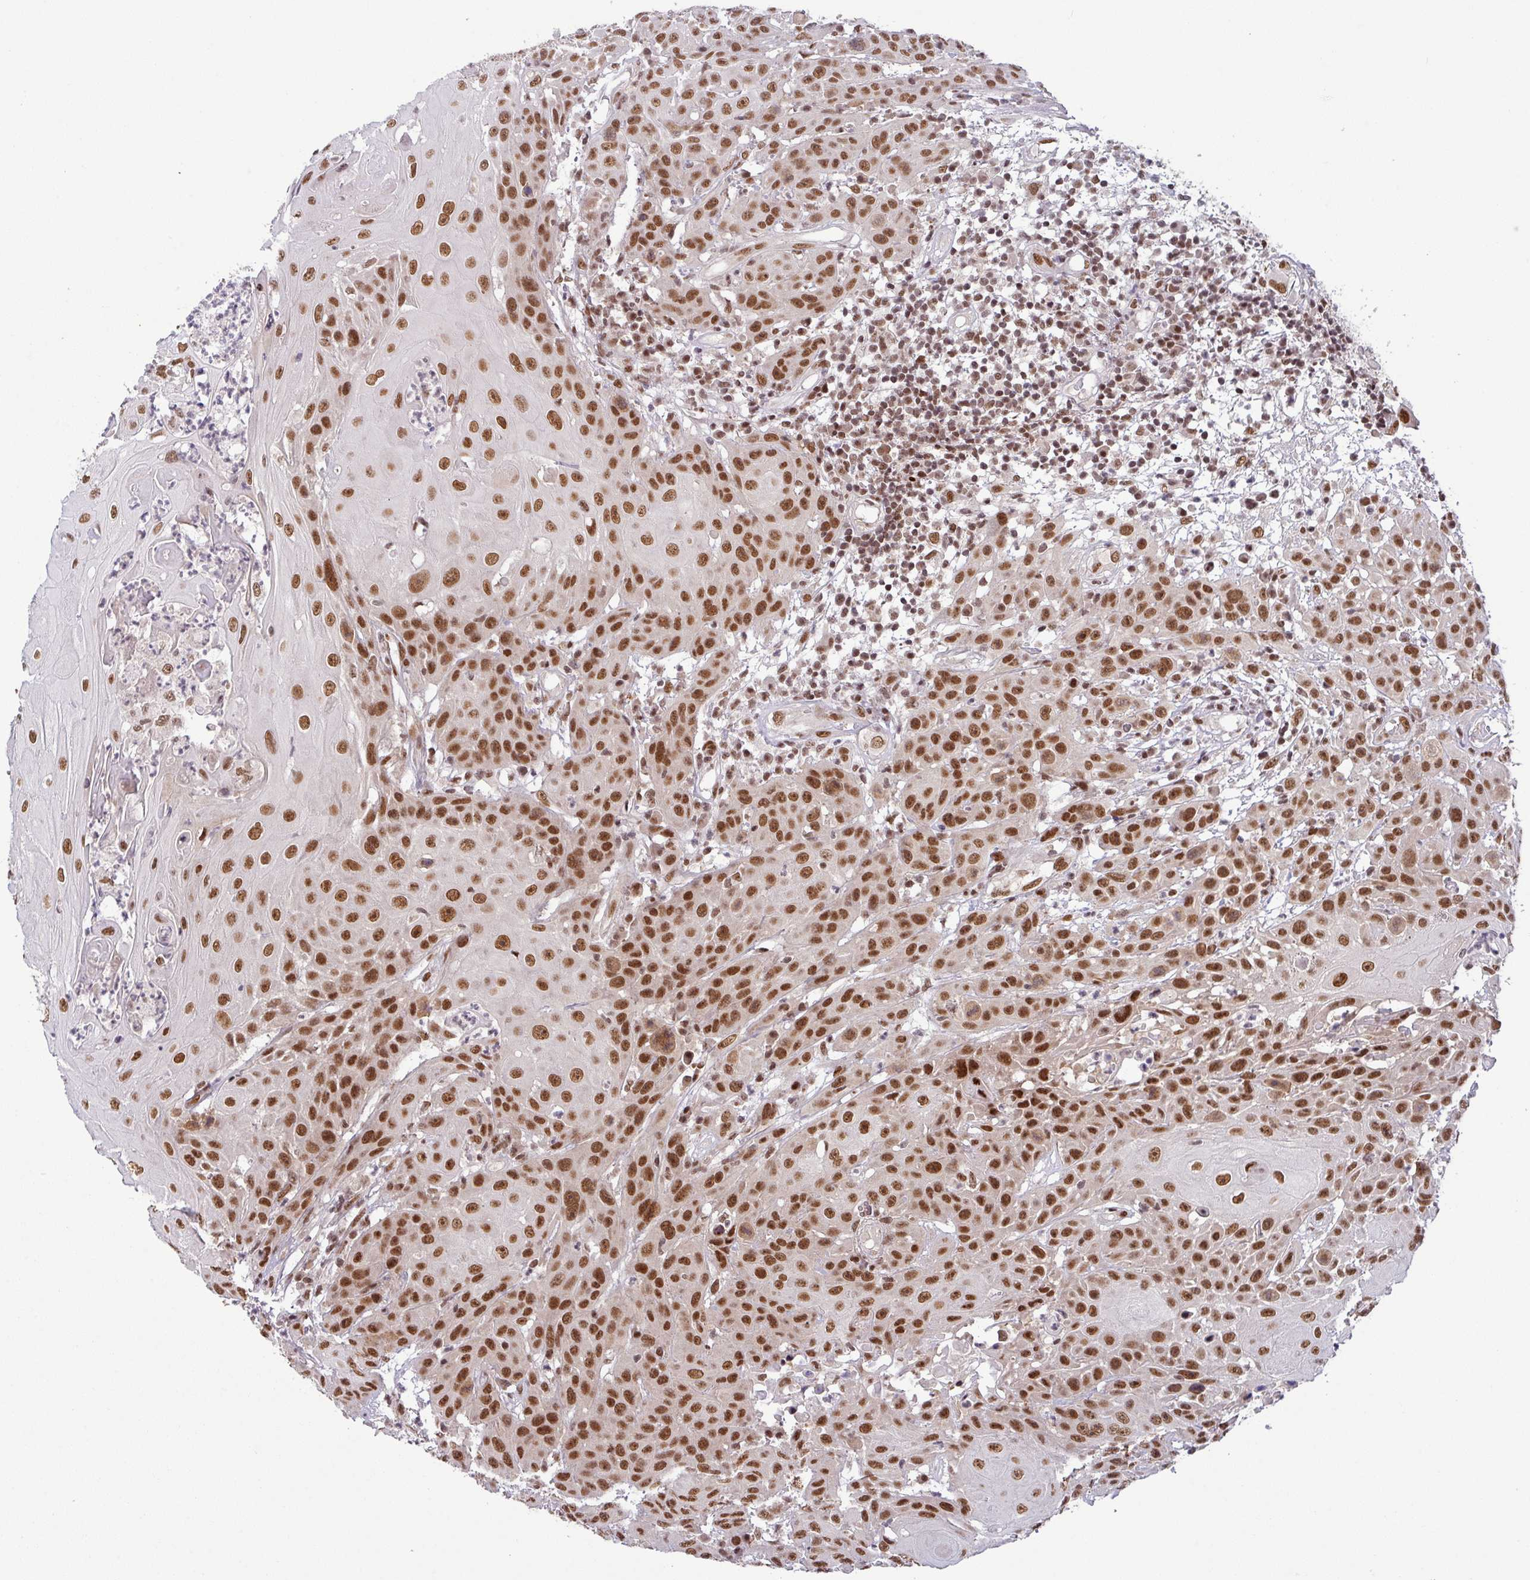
{"staining": {"intensity": "strong", "quantity": ">75%", "location": "nuclear"}, "tissue": "head and neck cancer", "cell_type": "Tumor cells", "image_type": "cancer", "snomed": [{"axis": "morphology", "description": "Squamous cell carcinoma, NOS"}, {"axis": "topography", "description": "Skin"}, {"axis": "topography", "description": "Head-Neck"}], "caption": "Protein expression analysis of human head and neck cancer reveals strong nuclear staining in approximately >75% of tumor cells. The protein is stained brown, and the nuclei are stained in blue (DAB IHC with brightfield microscopy, high magnification).", "gene": "SRSF2", "patient": {"sex": "male", "age": 80}}